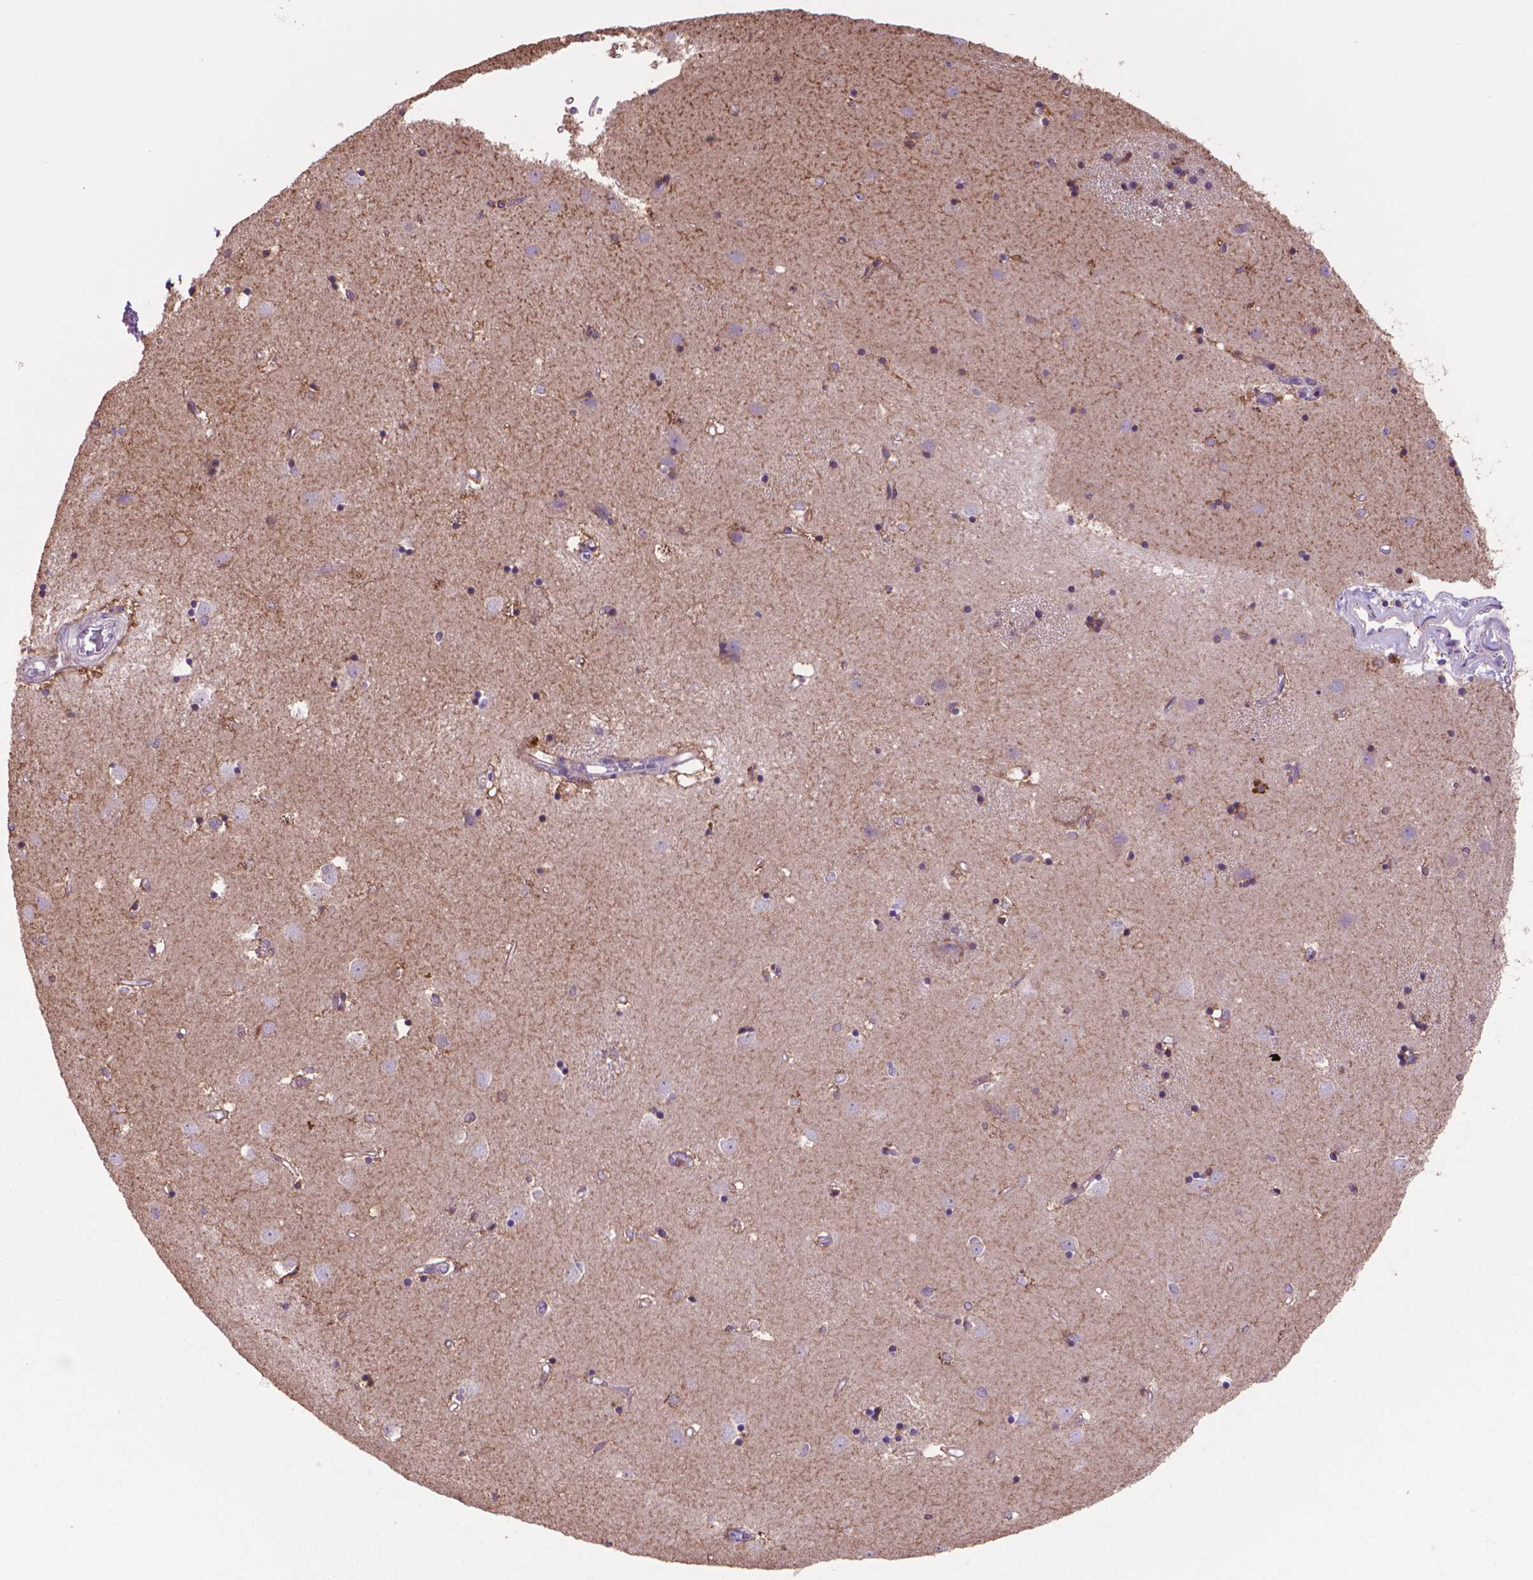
{"staining": {"intensity": "moderate", "quantity": "<25%", "location": "cytoplasmic/membranous"}, "tissue": "caudate", "cell_type": "Glial cells", "image_type": "normal", "snomed": [{"axis": "morphology", "description": "Normal tissue, NOS"}, {"axis": "topography", "description": "Lateral ventricle wall"}], "caption": "Moderate cytoplasmic/membranous staining for a protein is seen in approximately <25% of glial cells of normal caudate using immunohistochemistry (IHC).", "gene": "GLB1", "patient": {"sex": "male", "age": 54}}